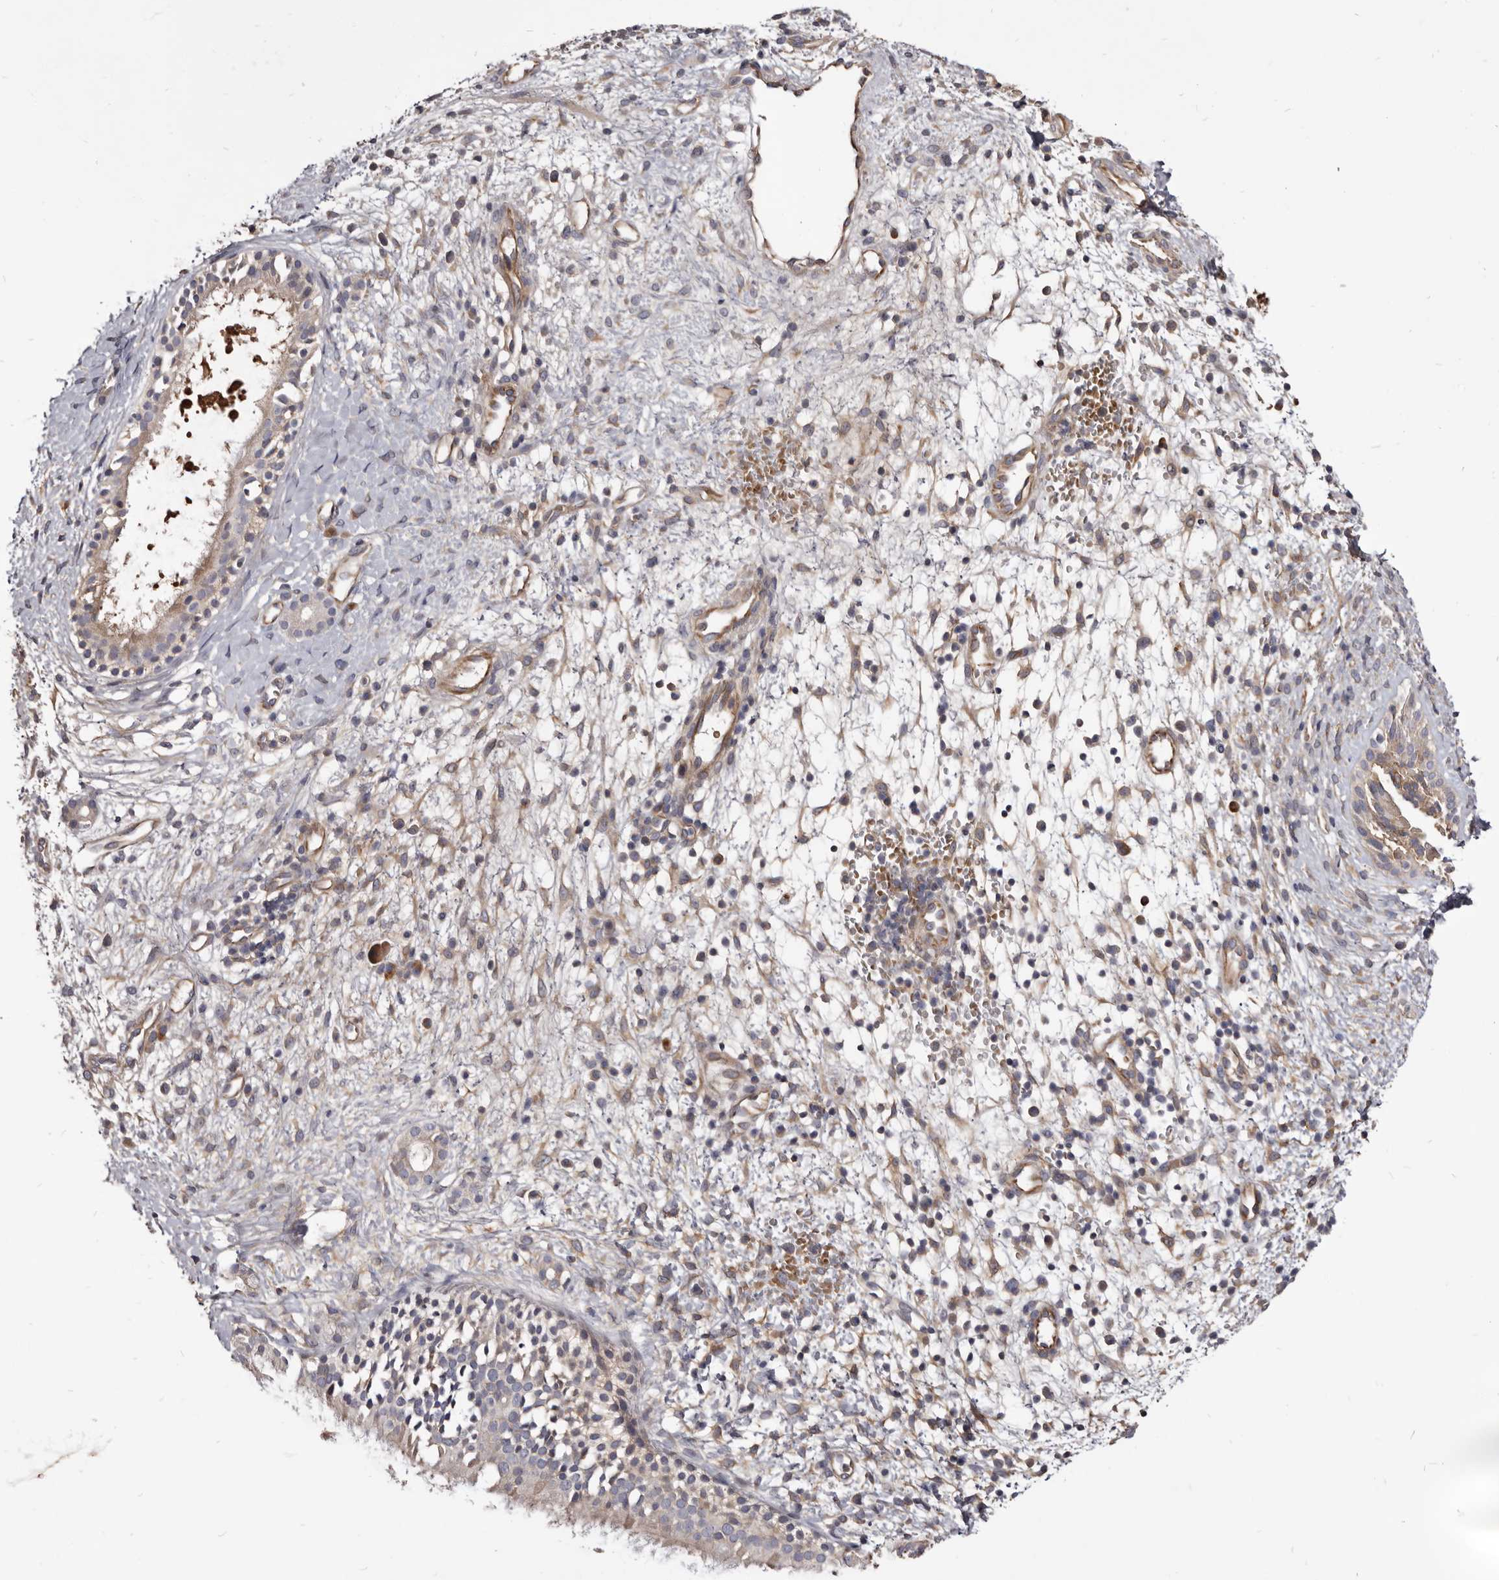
{"staining": {"intensity": "weak", "quantity": "<25%", "location": "cytoplasmic/membranous"}, "tissue": "nasopharynx", "cell_type": "Respiratory epithelial cells", "image_type": "normal", "snomed": [{"axis": "morphology", "description": "Normal tissue, NOS"}, {"axis": "topography", "description": "Nasopharynx"}], "caption": "IHC of benign human nasopharynx shows no positivity in respiratory epithelial cells. The staining was performed using DAB to visualize the protein expression in brown, while the nuclei were stained in blue with hematoxylin (Magnification: 20x).", "gene": "FAS", "patient": {"sex": "male", "age": 22}}